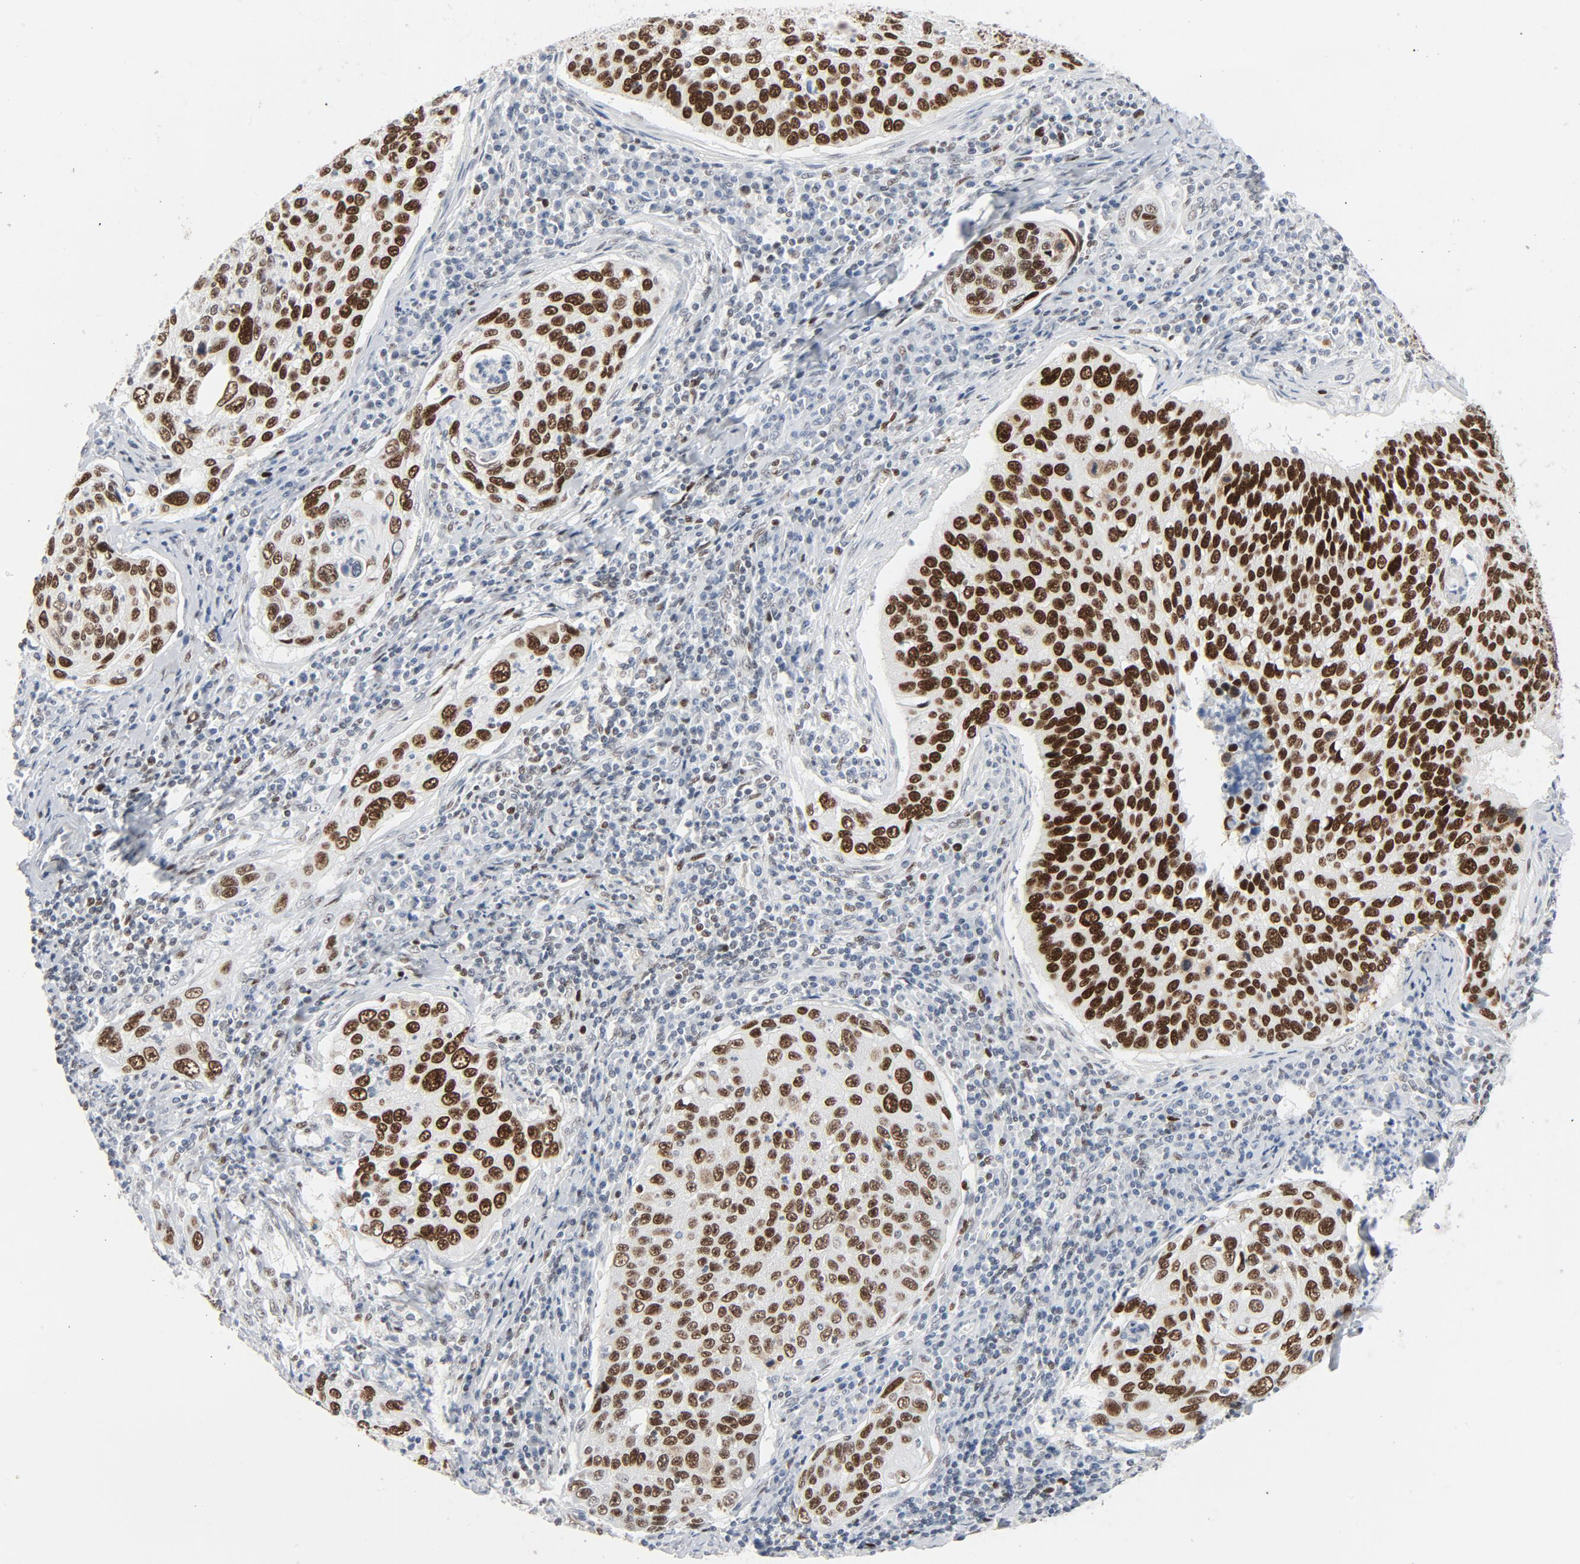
{"staining": {"intensity": "strong", "quantity": ">75%", "location": "nuclear"}, "tissue": "cervical cancer", "cell_type": "Tumor cells", "image_type": "cancer", "snomed": [{"axis": "morphology", "description": "Squamous cell carcinoma, NOS"}, {"axis": "topography", "description": "Cervix"}], "caption": "Brown immunohistochemical staining in human cervical cancer shows strong nuclear positivity in approximately >75% of tumor cells.", "gene": "POLD1", "patient": {"sex": "female", "age": 53}}